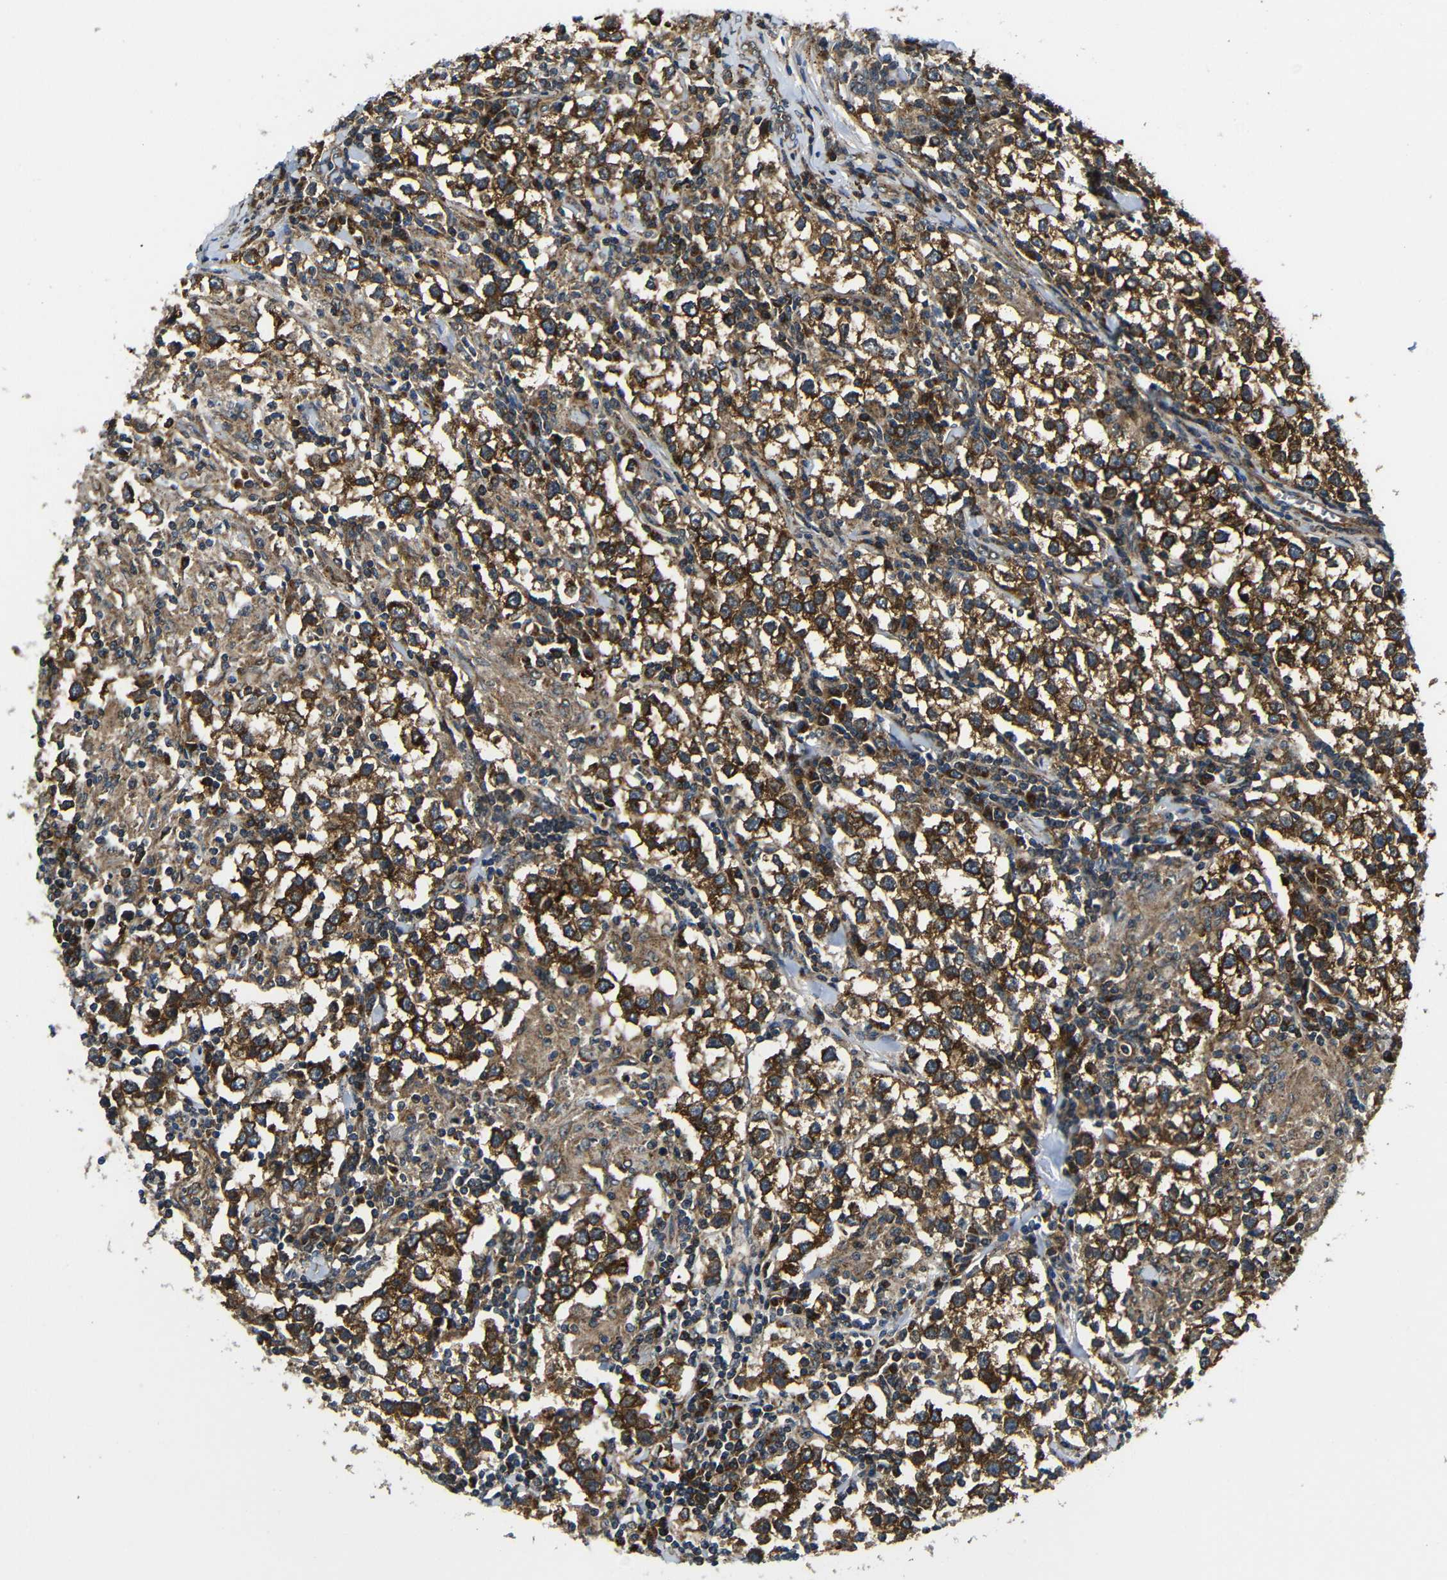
{"staining": {"intensity": "moderate", "quantity": ">75%", "location": "cytoplasmic/membranous"}, "tissue": "testis cancer", "cell_type": "Tumor cells", "image_type": "cancer", "snomed": [{"axis": "morphology", "description": "Seminoma, NOS"}, {"axis": "morphology", "description": "Carcinoma, Embryonal, NOS"}, {"axis": "topography", "description": "Testis"}], "caption": "DAB immunohistochemical staining of testis embryonal carcinoma demonstrates moderate cytoplasmic/membranous protein expression in about >75% of tumor cells.", "gene": "ABCE1", "patient": {"sex": "male", "age": 36}}